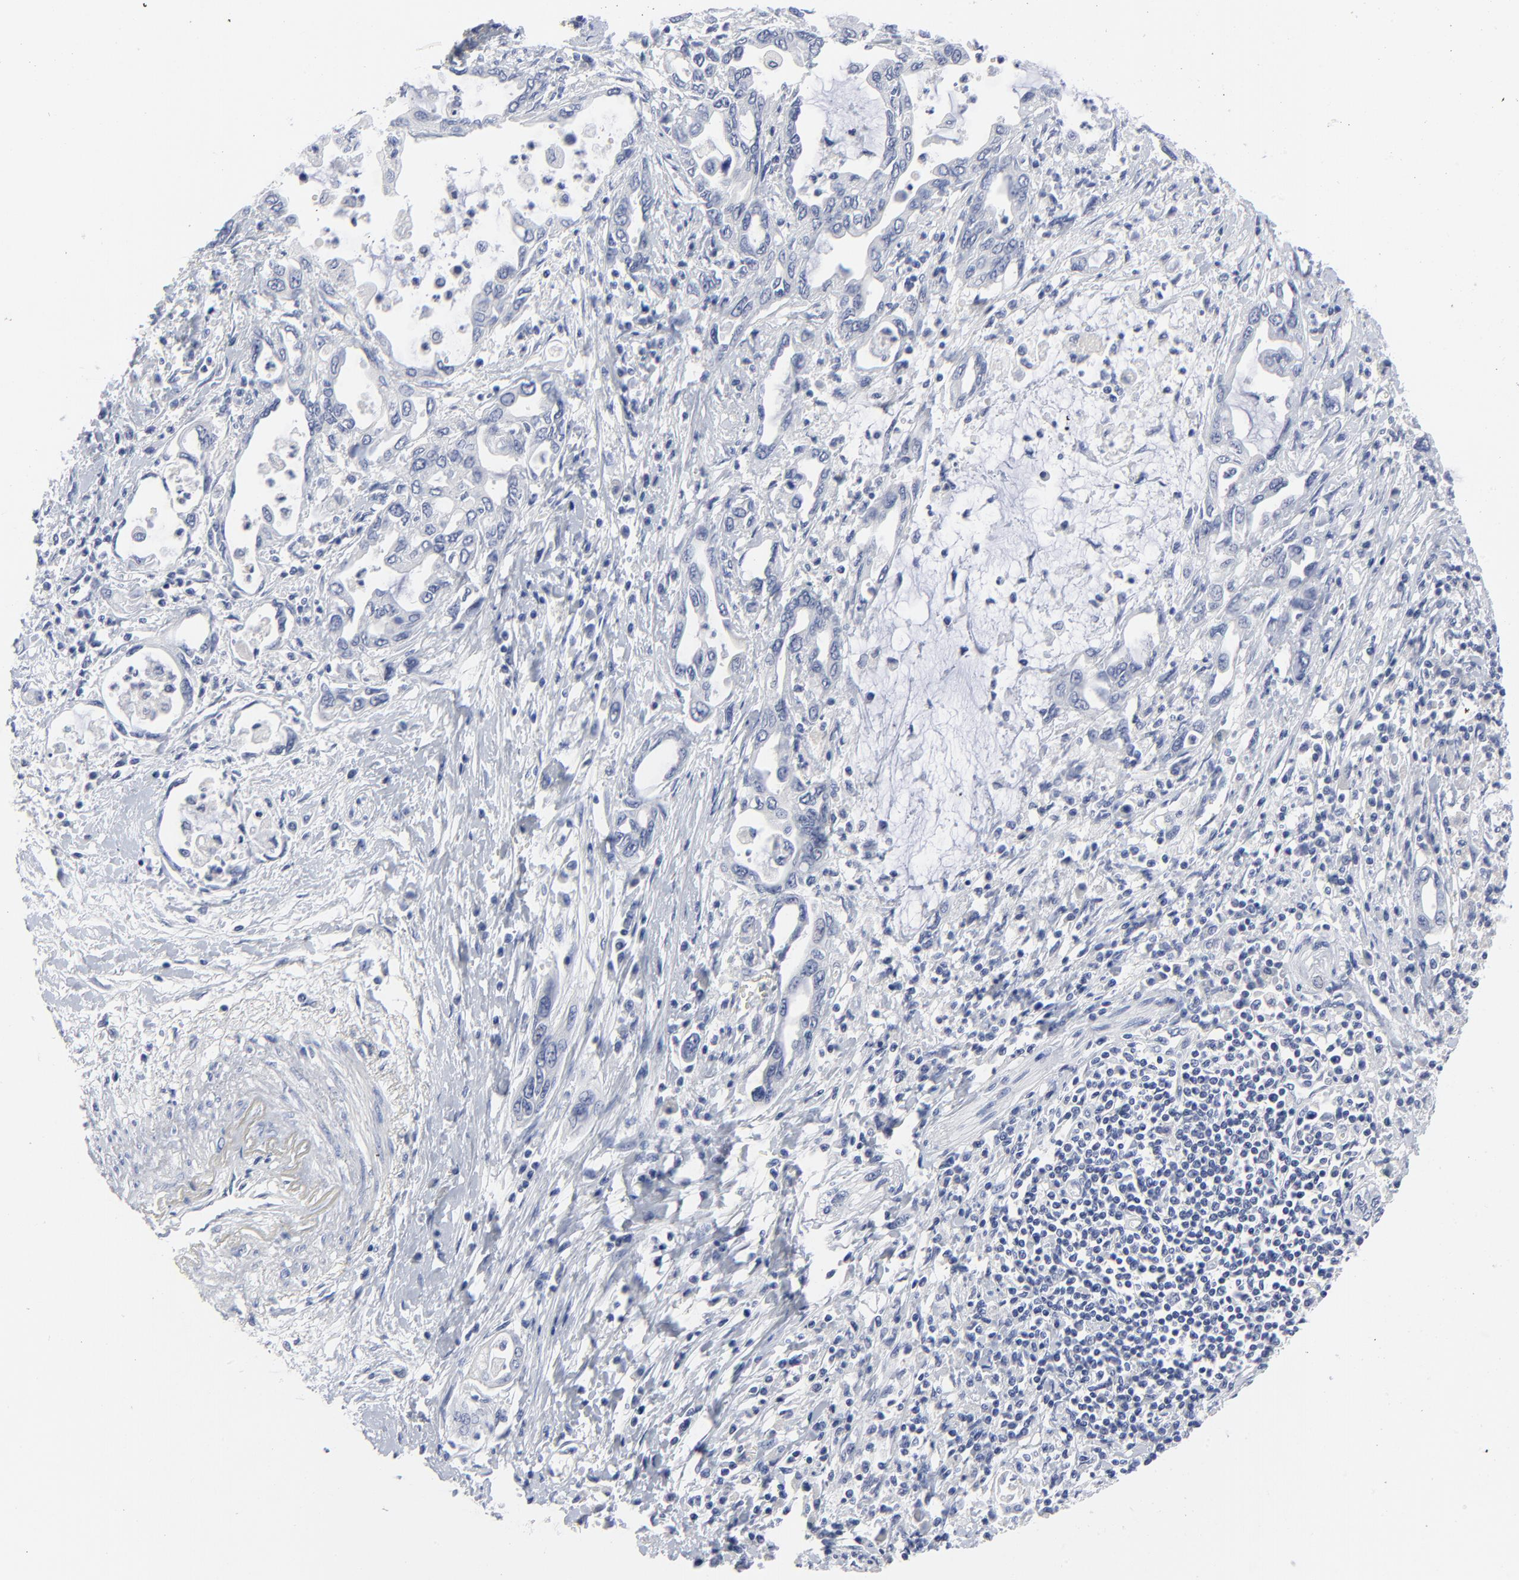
{"staining": {"intensity": "negative", "quantity": "none", "location": "none"}, "tissue": "pancreatic cancer", "cell_type": "Tumor cells", "image_type": "cancer", "snomed": [{"axis": "morphology", "description": "Adenocarcinoma, NOS"}, {"axis": "topography", "description": "Pancreas"}], "caption": "Immunohistochemistry photomicrograph of pancreatic adenocarcinoma stained for a protein (brown), which demonstrates no positivity in tumor cells. (DAB immunohistochemistry (IHC) visualized using brightfield microscopy, high magnification).", "gene": "CLEC4G", "patient": {"sex": "female", "age": 57}}